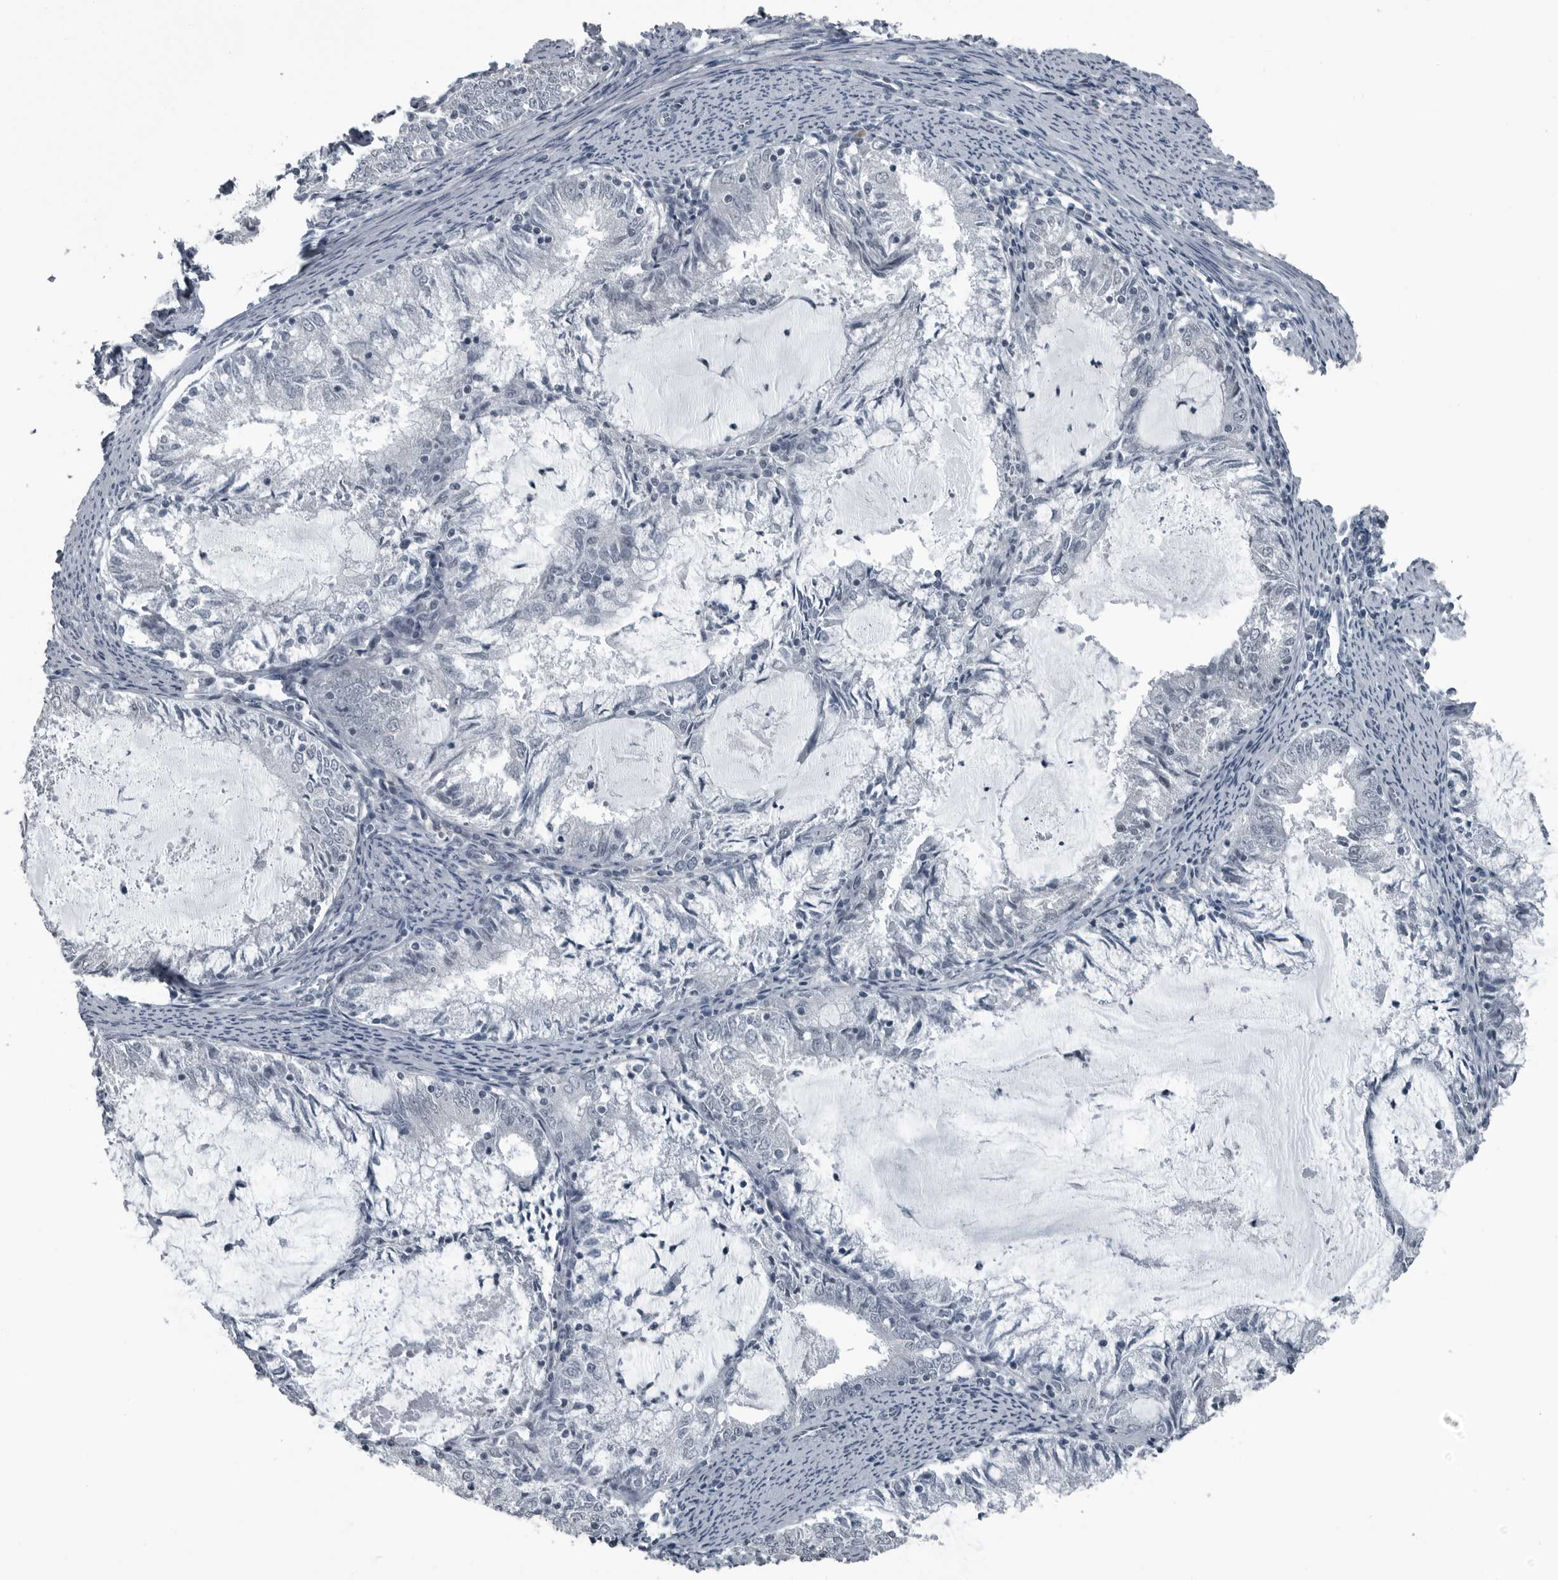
{"staining": {"intensity": "negative", "quantity": "none", "location": "none"}, "tissue": "endometrial cancer", "cell_type": "Tumor cells", "image_type": "cancer", "snomed": [{"axis": "morphology", "description": "Adenocarcinoma, NOS"}, {"axis": "topography", "description": "Endometrium"}], "caption": "IHC histopathology image of neoplastic tissue: endometrial cancer stained with DAB (3,3'-diaminobenzidine) reveals no significant protein expression in tumor cells.", "gene": "GAK", "patient": {"sex": "female", "age": 57}}